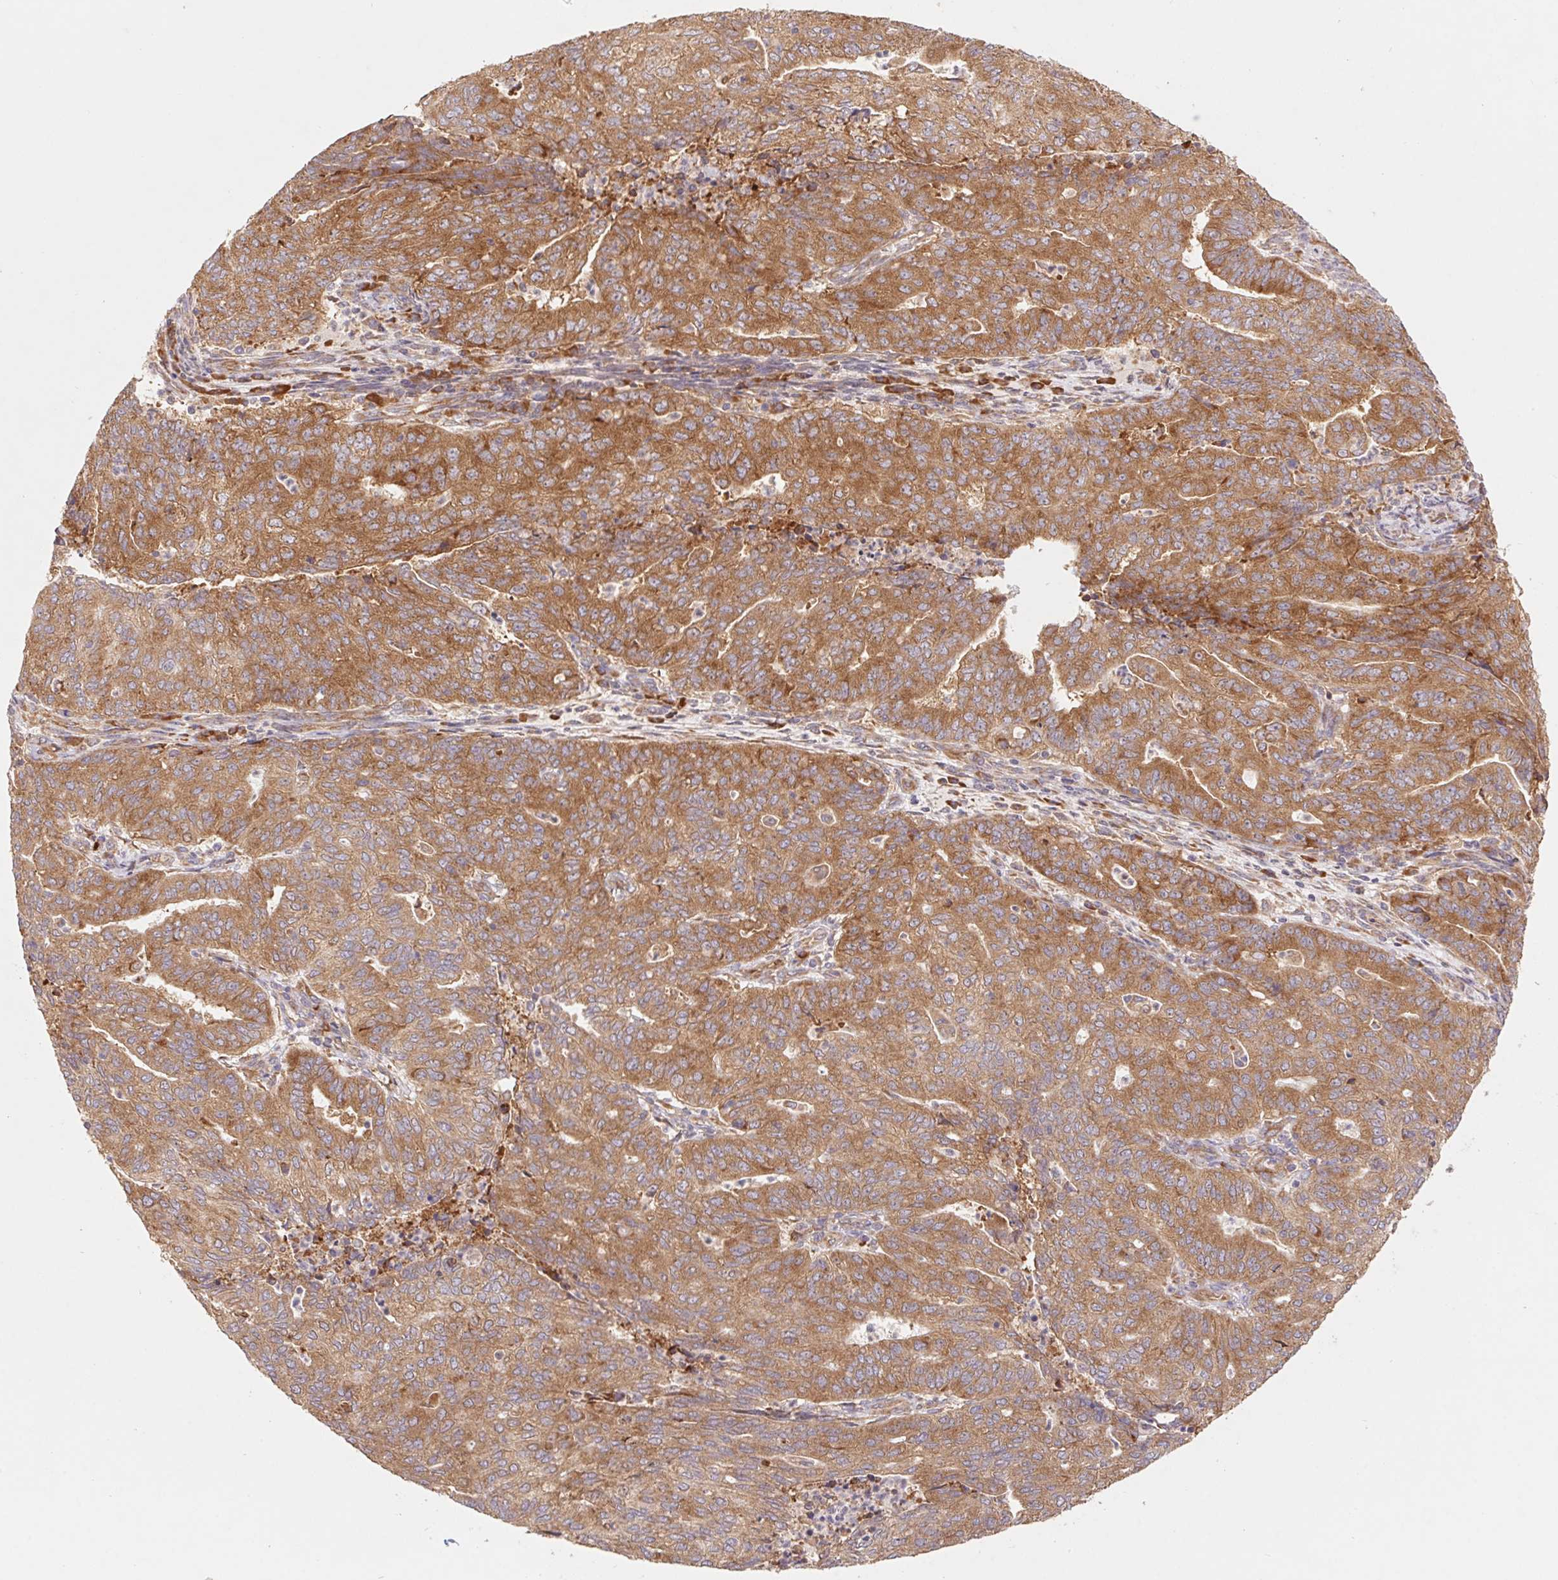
{"staining": {"intensity": "moderate", "quantity": ">75%", "location": "cytoplasmic/membranous"}, "tissue": "endometrial cancer", "cell_type": "Tumor cells", "image_type": "cancer", "snomed": [{"axis": "morphology", "description": "Adenocarcinoma, NOS"}, {"axis": "topography", "description": "Endometrium"}], "caption": "IHC (DAB (3,3'-diaminobenzidine)) staining of adenocarcinoma (endometrial) shows moderate cytoplasmic/membranous protein expression in approximately >75% of tumor cells.", "gene": "RPL27A", "patient": {"sex": "female", "age": 82}}